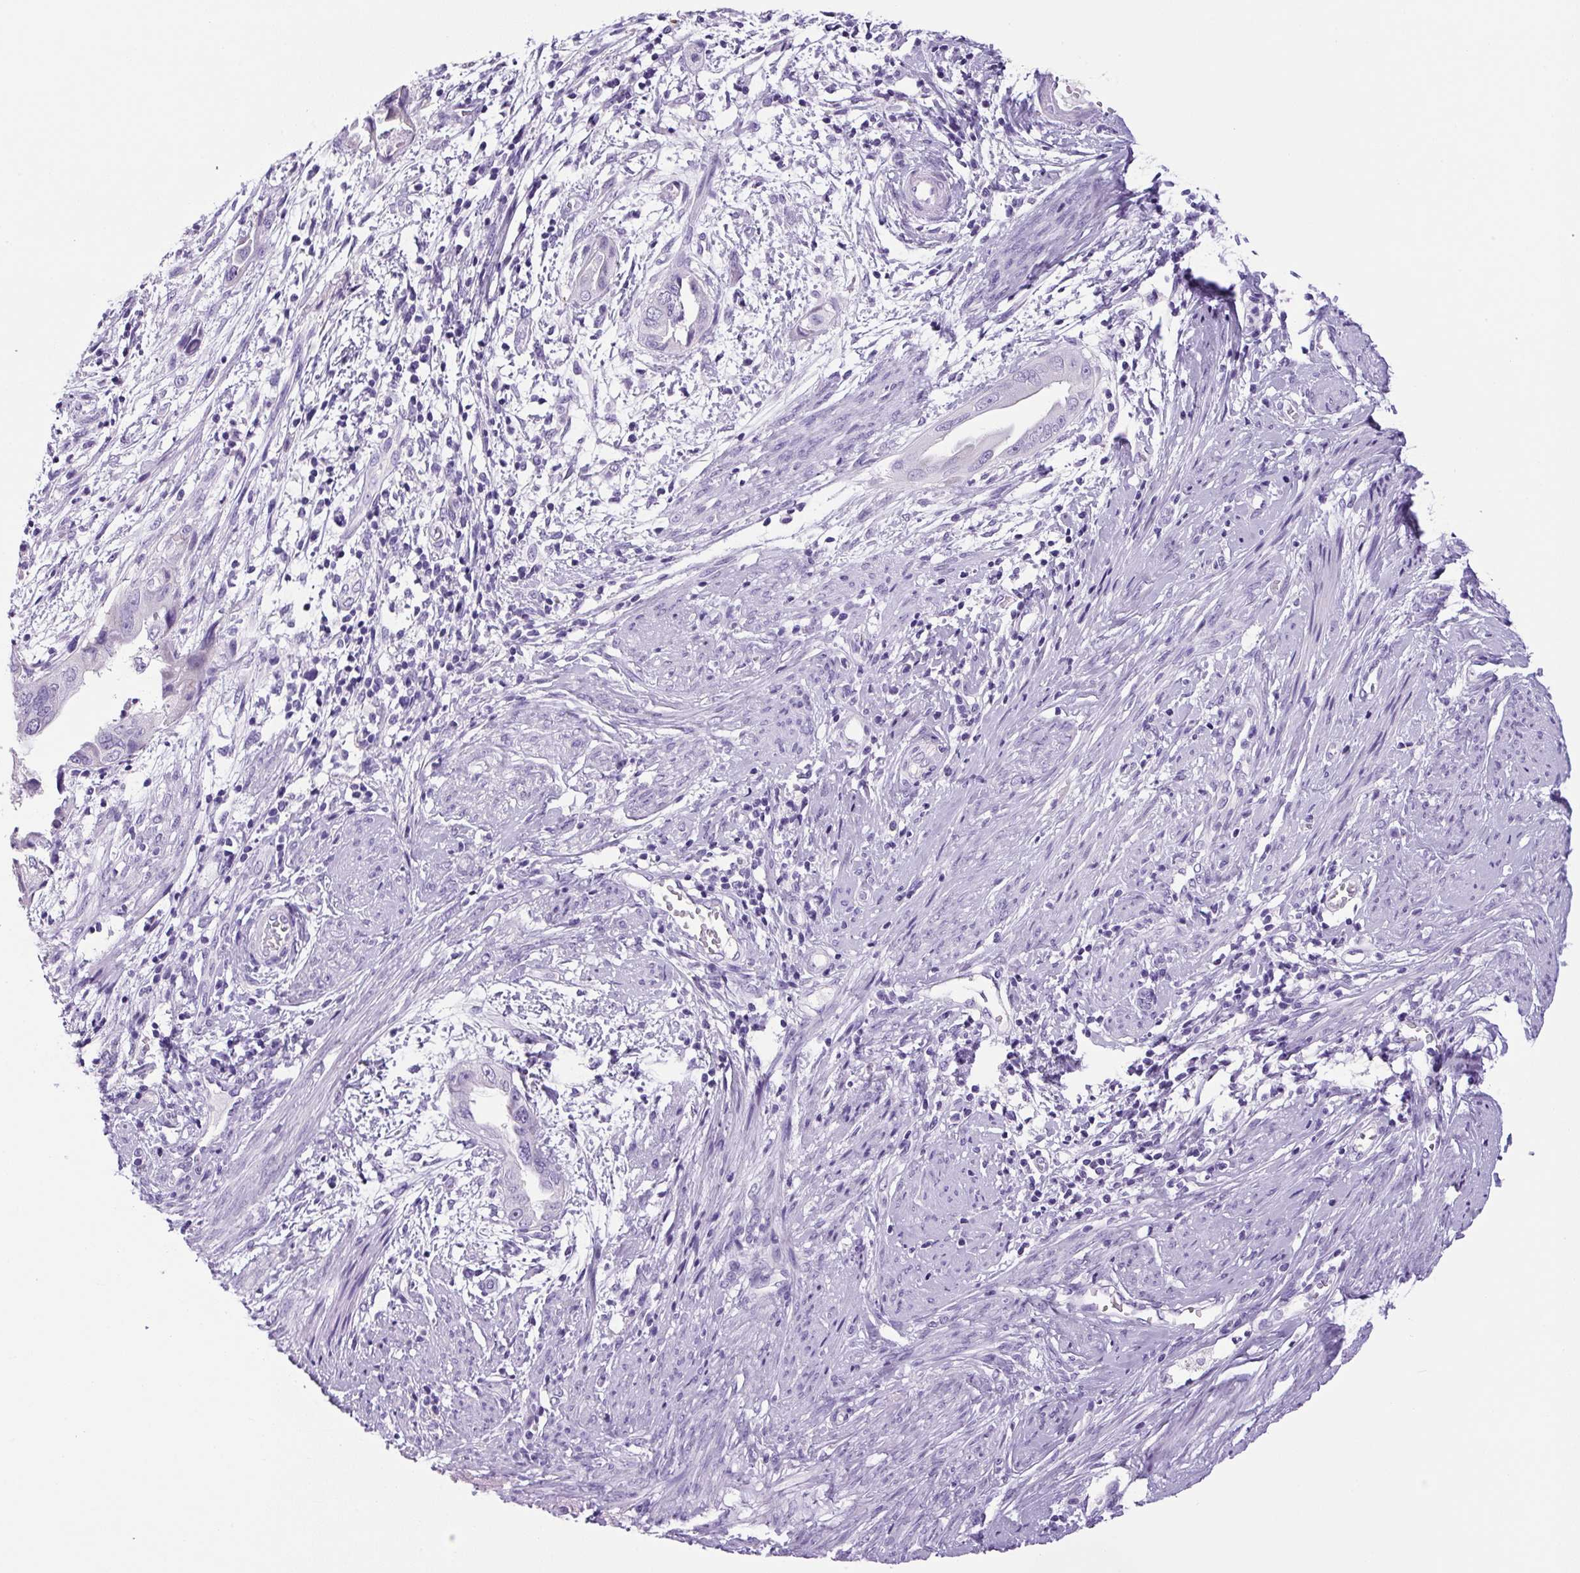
{"staining": {"intensity": "negative", "quantity": "none", "location": "none"}, "tissue": "endometrial cancer", "cell_type": "Tumor cells", "image_type": "cancer", "snomed": [{"axis": "morphology", "description": "Adenocarcinoma, NOS"}, {"axis": "topography", "description": "Endometrium"}], "caption": "Immunohistochemistry (IHC) of endometrial adenocarcinoma displays no positivity in tumor cells.", "gene": "CHGA", "patient": {"sex": "female", "age": 57}}